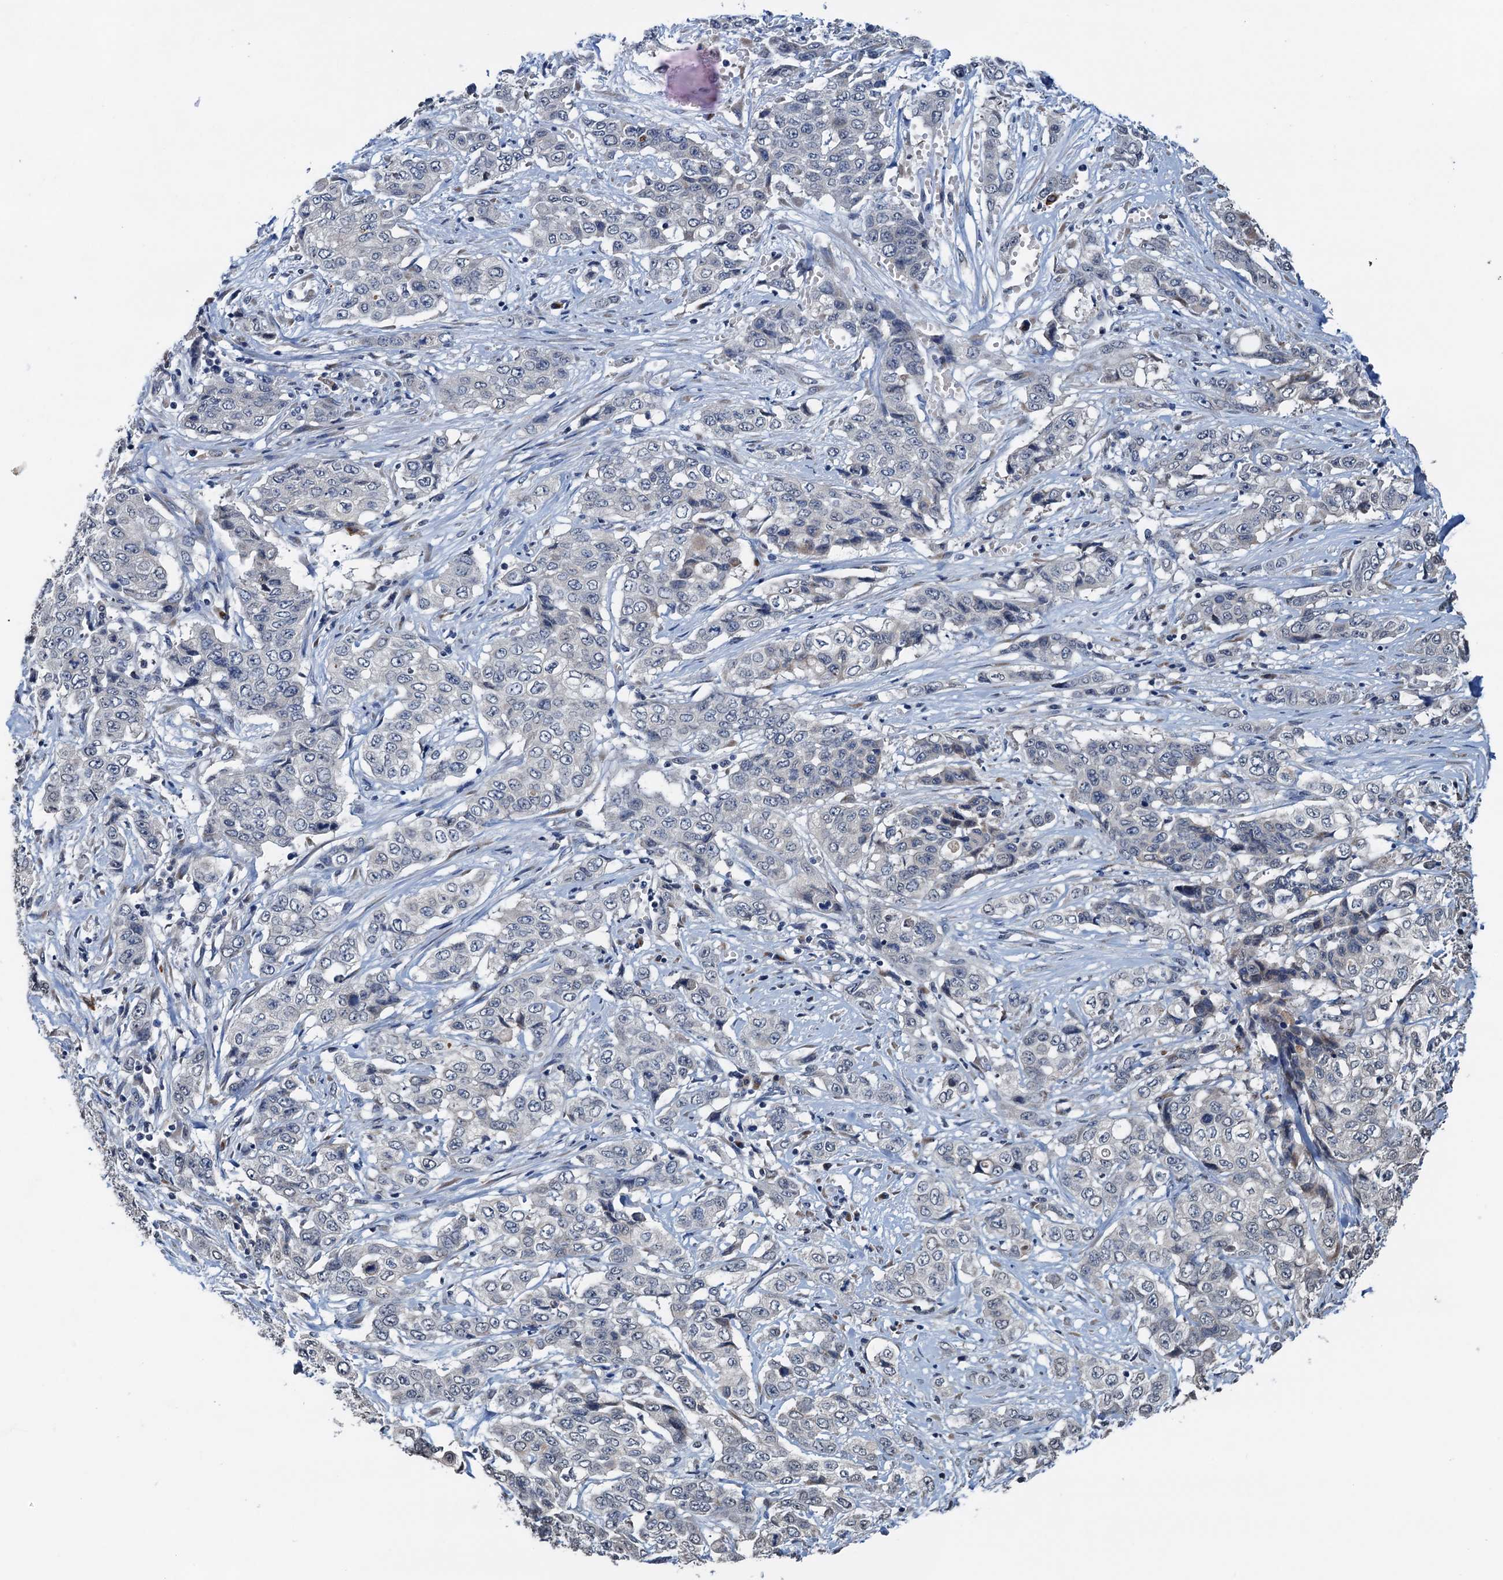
{"staining": {"intensity": "negative", "quantity": "none", "location": "none"}, "tissue": "stomach cancer", "cell_type": "Tumor cells", "image_type": "cancer", "snomed": [{"axis": "morphology", "description": "Adenocarcinoma, NOS"}, {"axis": "topography", "description": "Stomach, upper"}], "caption": "Micrograph shows no protein positivity in tumor cells of stomach cancer tissue.", "gene": "SHLD1", "patient": {"sex": "male", "age": 62}}